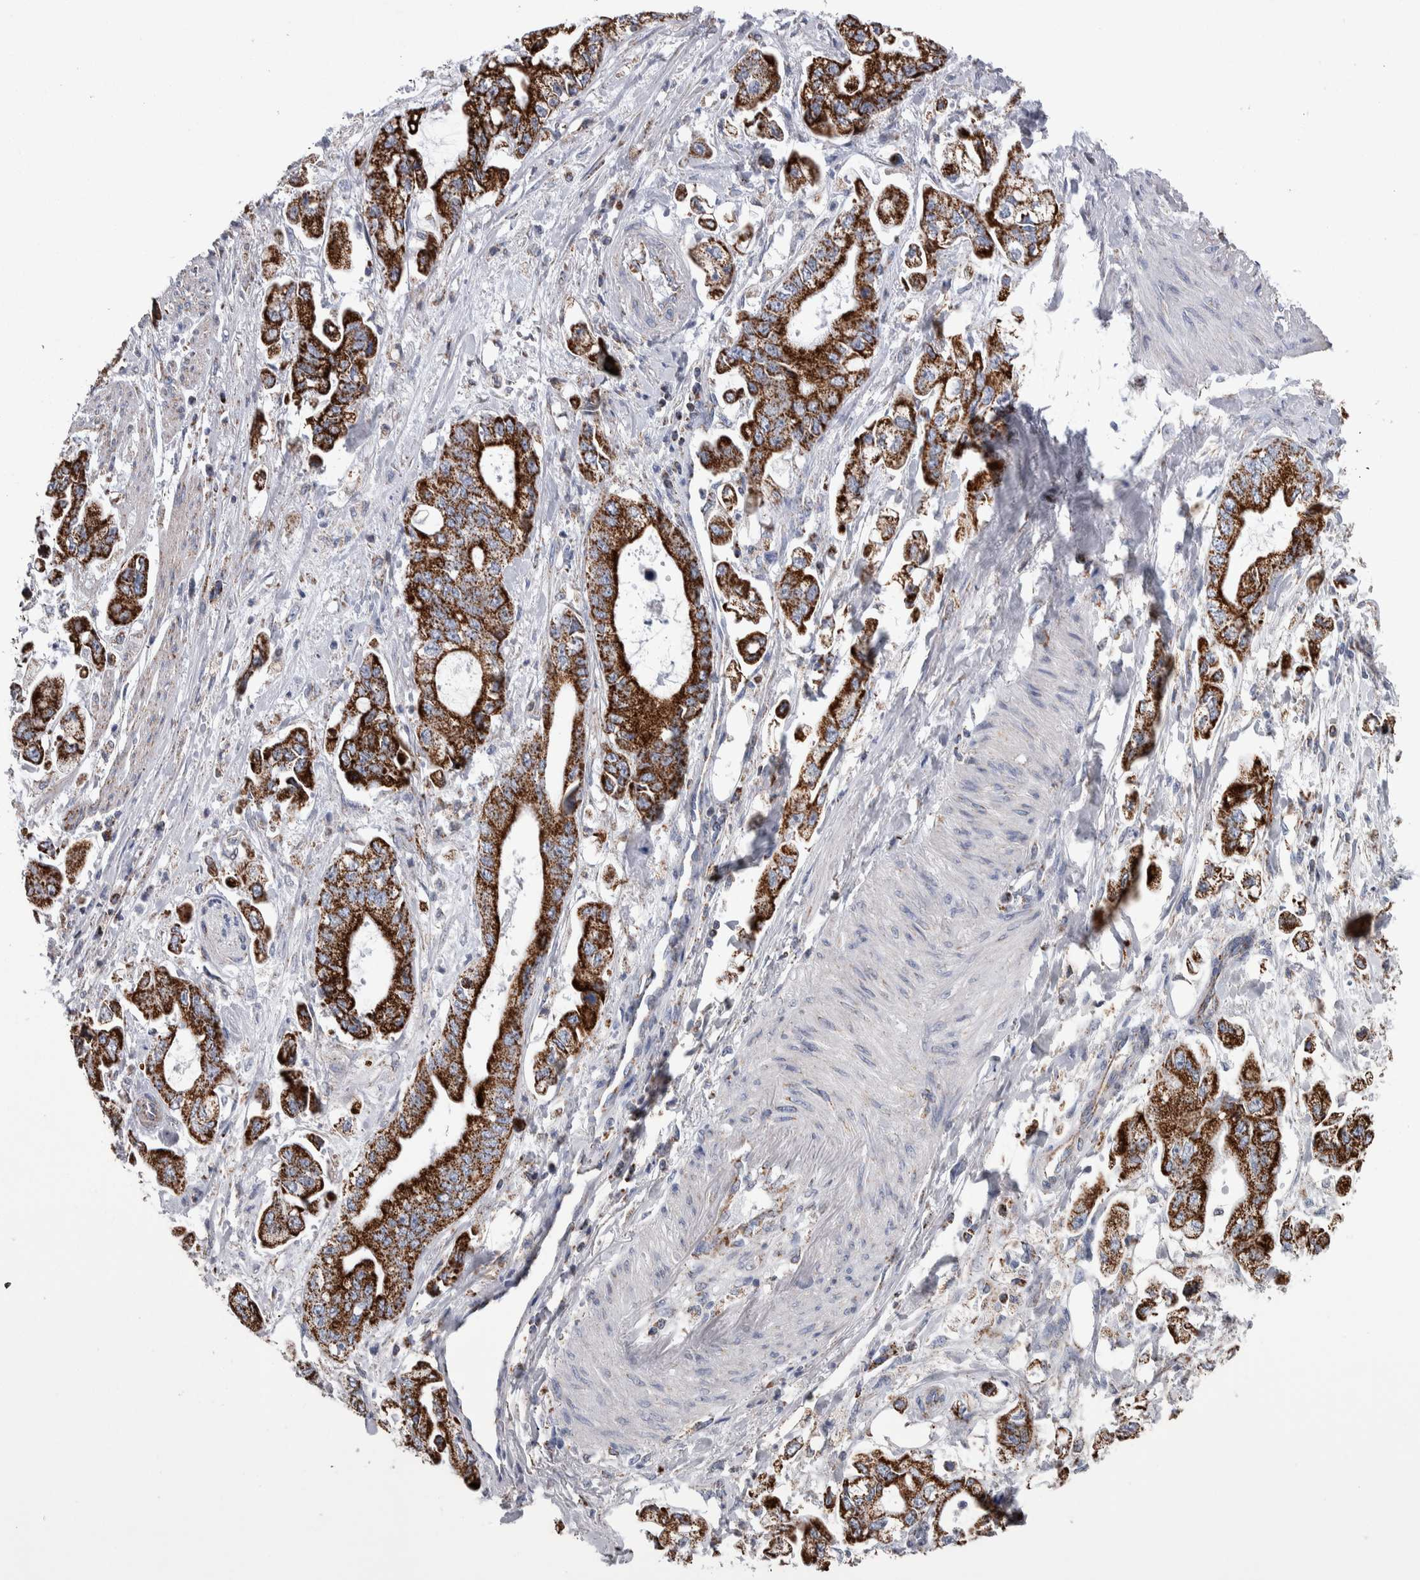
{"staining": {"intensity": "strong", "quantity": ">75%", "location": "cytoplasmic/membranous"}, "tissue": "stomach cancer", "cell_type": "Tumor cells", "image_type": "cancer", "snomed": [{"axis": "morphology", "description": "Normal tissue, NOS"}, {"axis": "morphology", "description": "Adenocarcinoma, NOS"}, {"axis": "topography", "description": "Stomach"}], "caption": "Human stomach adenocarcinoma stained with a protein marker reveals strong staining in tumor cells.", "gene": "ETFA", "patient": {"sex": "male", "age": 62}}